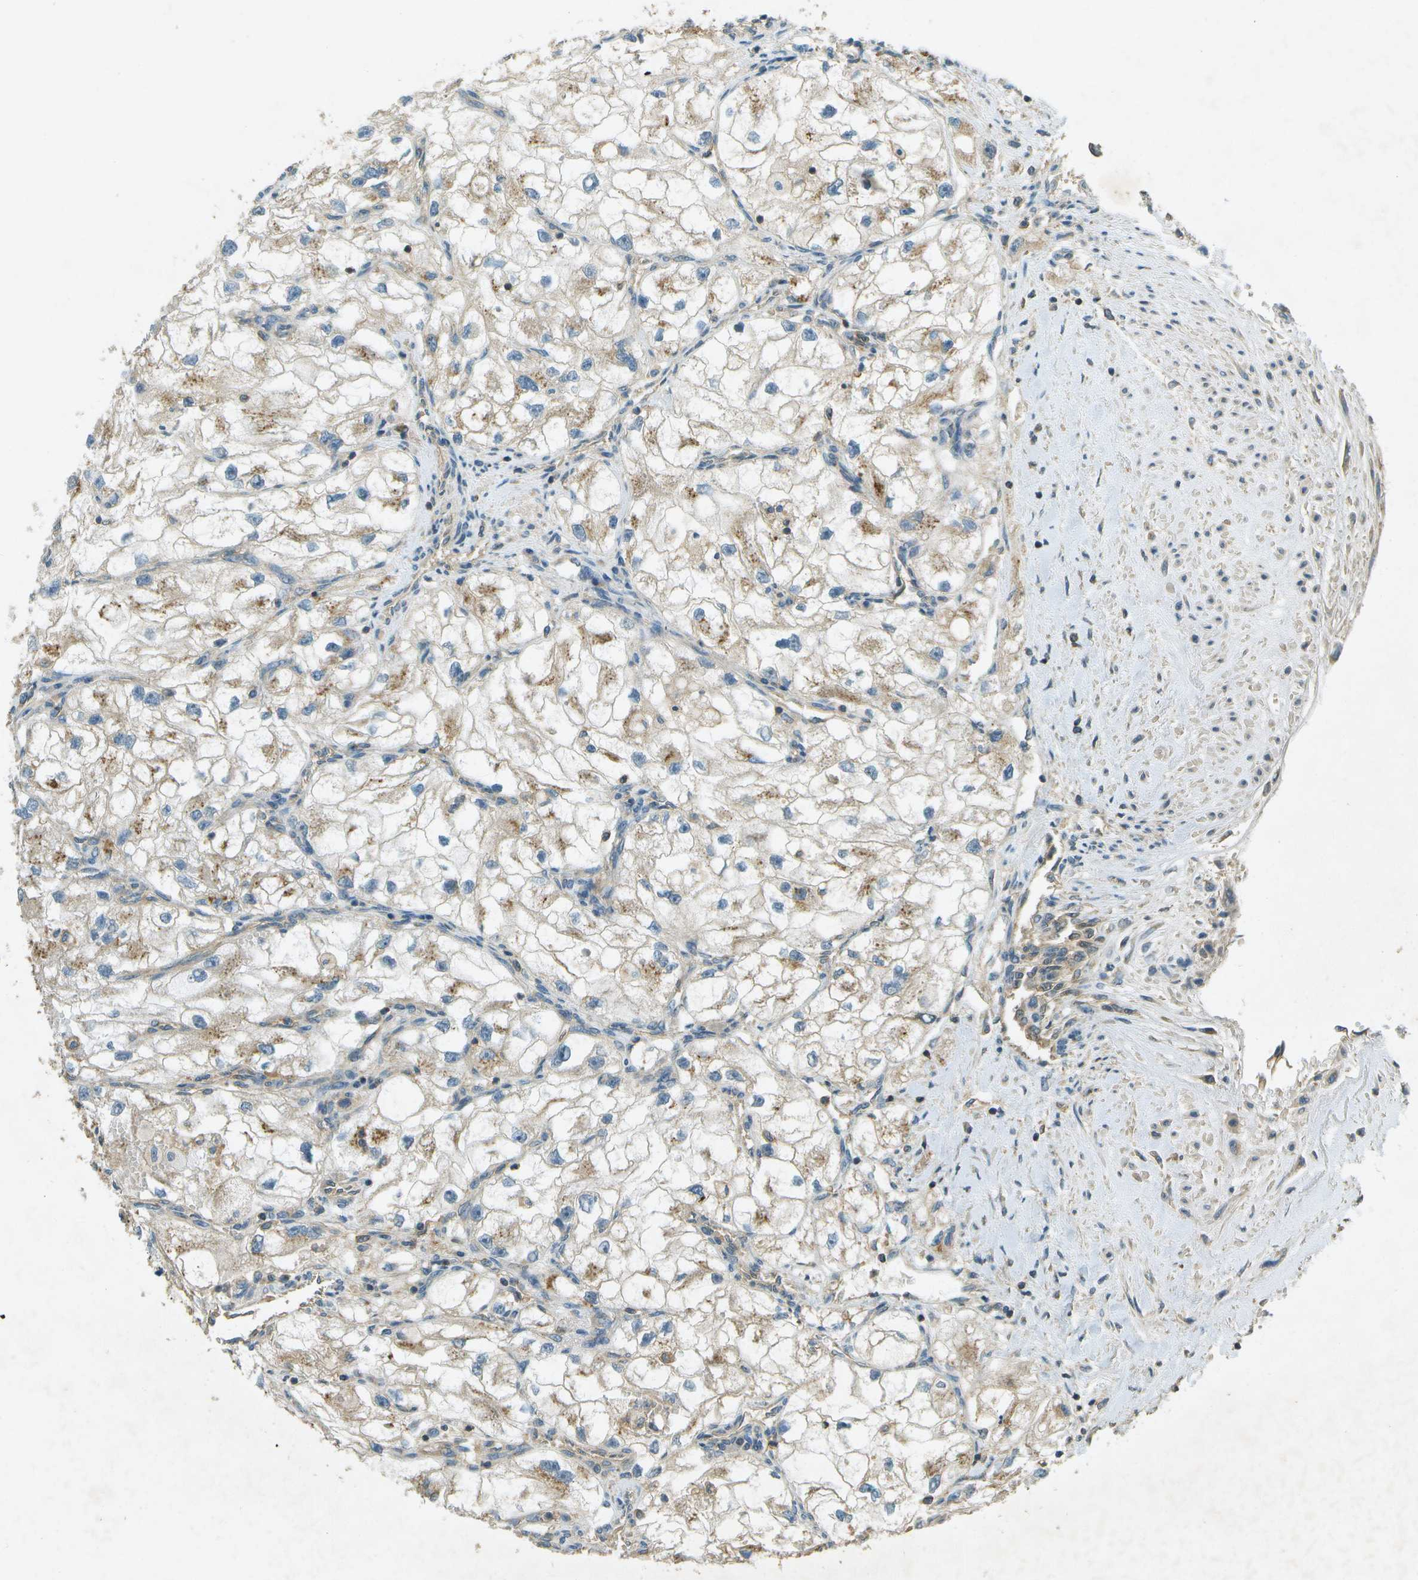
{"staining": {"intensity": "moderate", "quantity": ">75%", "location": "cytoplasmic/membranous"}, "tissue": "renal cancer", "cell_type": "Tumor cells", "image_type": "cancer", "snomed": [{"axis": "morphology", "description": "Adenocarcinoma, NOS"}, {"axis": "topography", "description": "Kidney"}], "caption": "The image shows a brown stain indicating the presence of a protein in the cytoplasmic/membranous of tumor cells in renal cancer (adenocarcinoma). (DAB (3,3'-diaminobenzidine) = brown stain, brightfield microscopy at high magnification).", "gene": "NUDT4", "patient": {"sex": "female", "age": 70}}